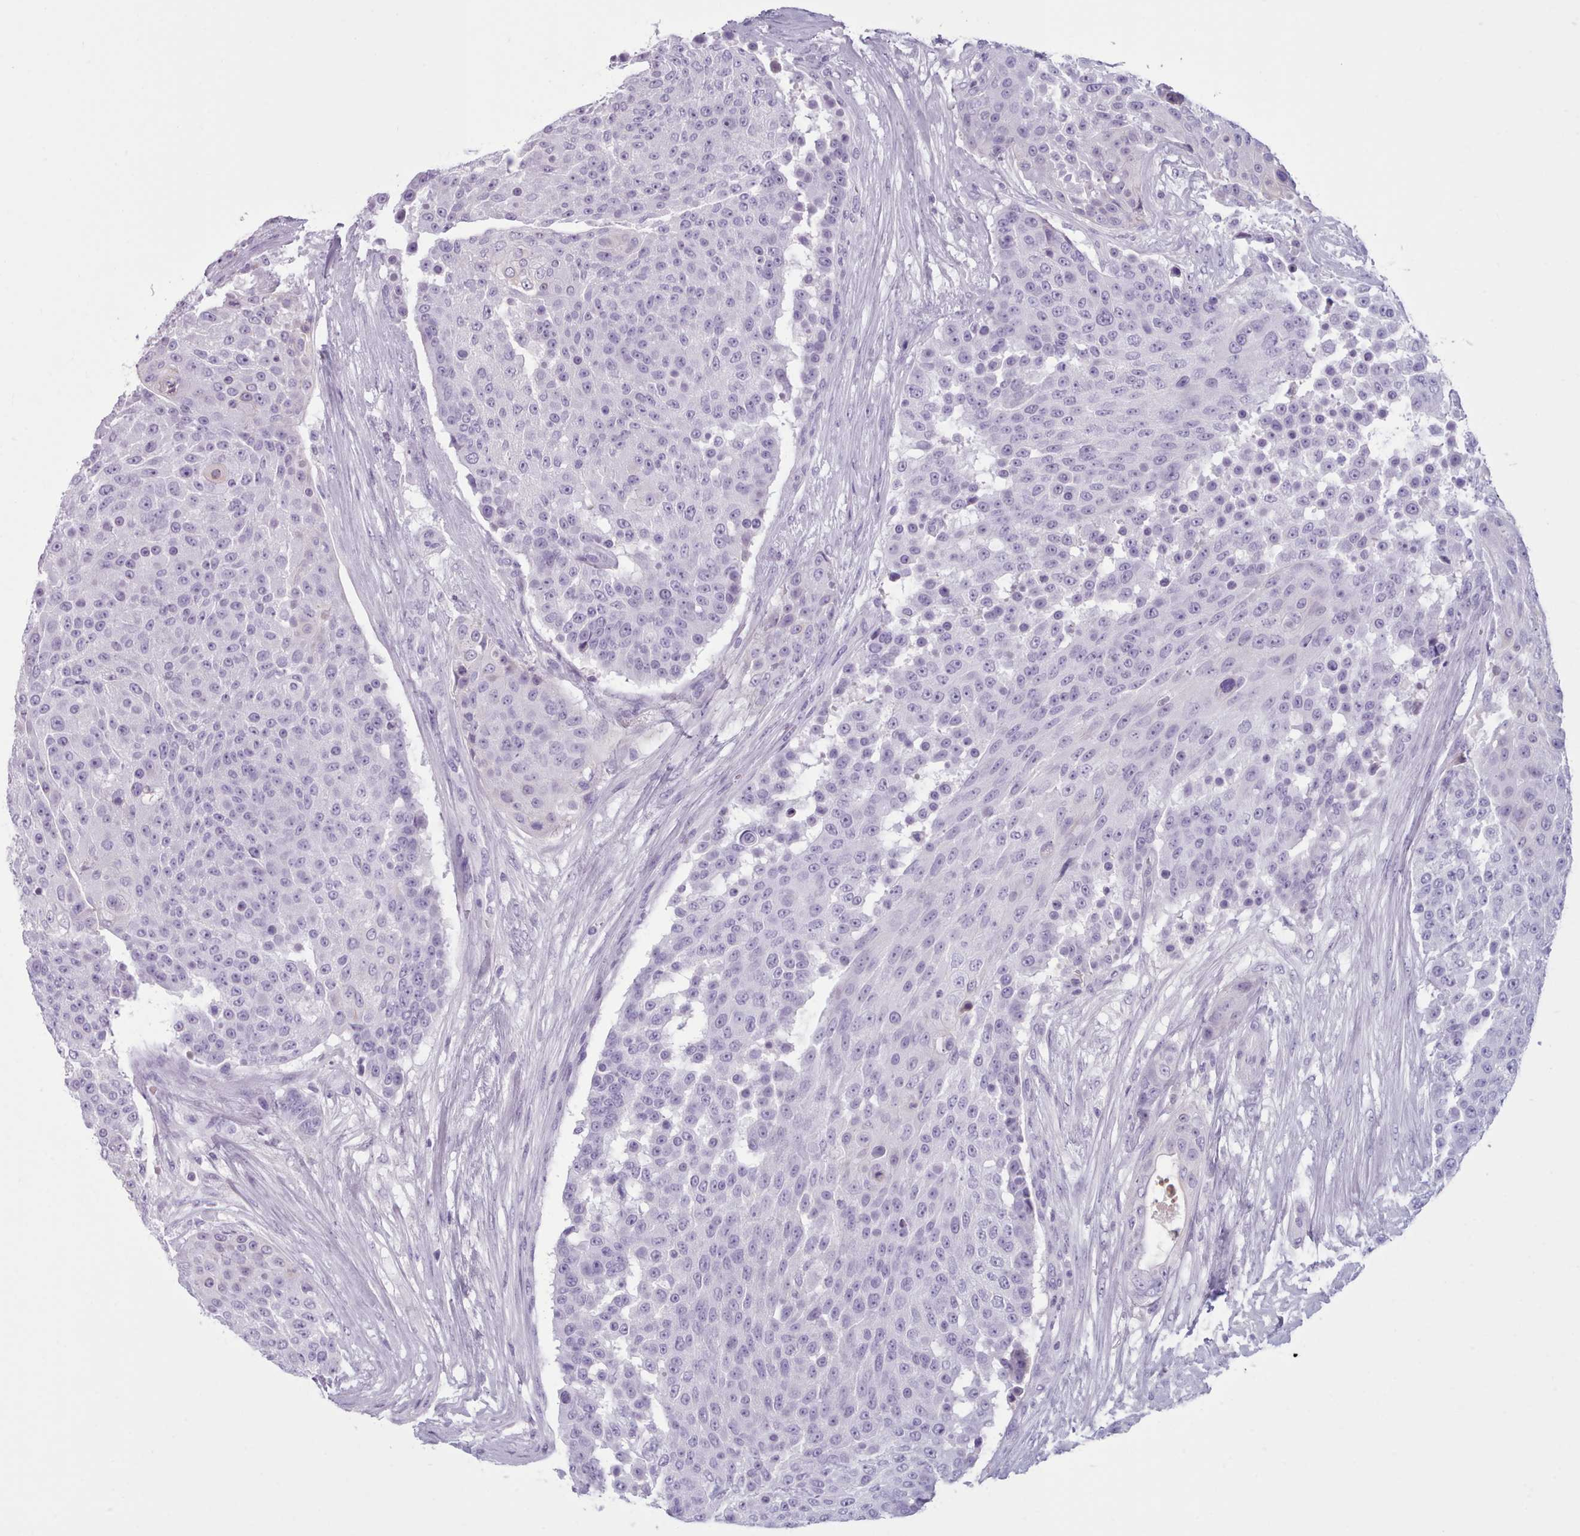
{"staining": {"intensity": "negative", "quantity": "none", "location": "none"}, "tissue": "urothelial cancer", "cell_type": "Tumor cells", "image_type": "cancer", "snomed": [{"axis": "morphology", "description": "Urothelial carcinoma, High grade"}, {"axis": "topography", "description": "Urinary bladder"}], "caption": "Tumor cells are negative for protein expression in human high-grade urothelial carcinoma.", "gene": "ZNF43", "patient": {"sex": "female", "age": 63}}